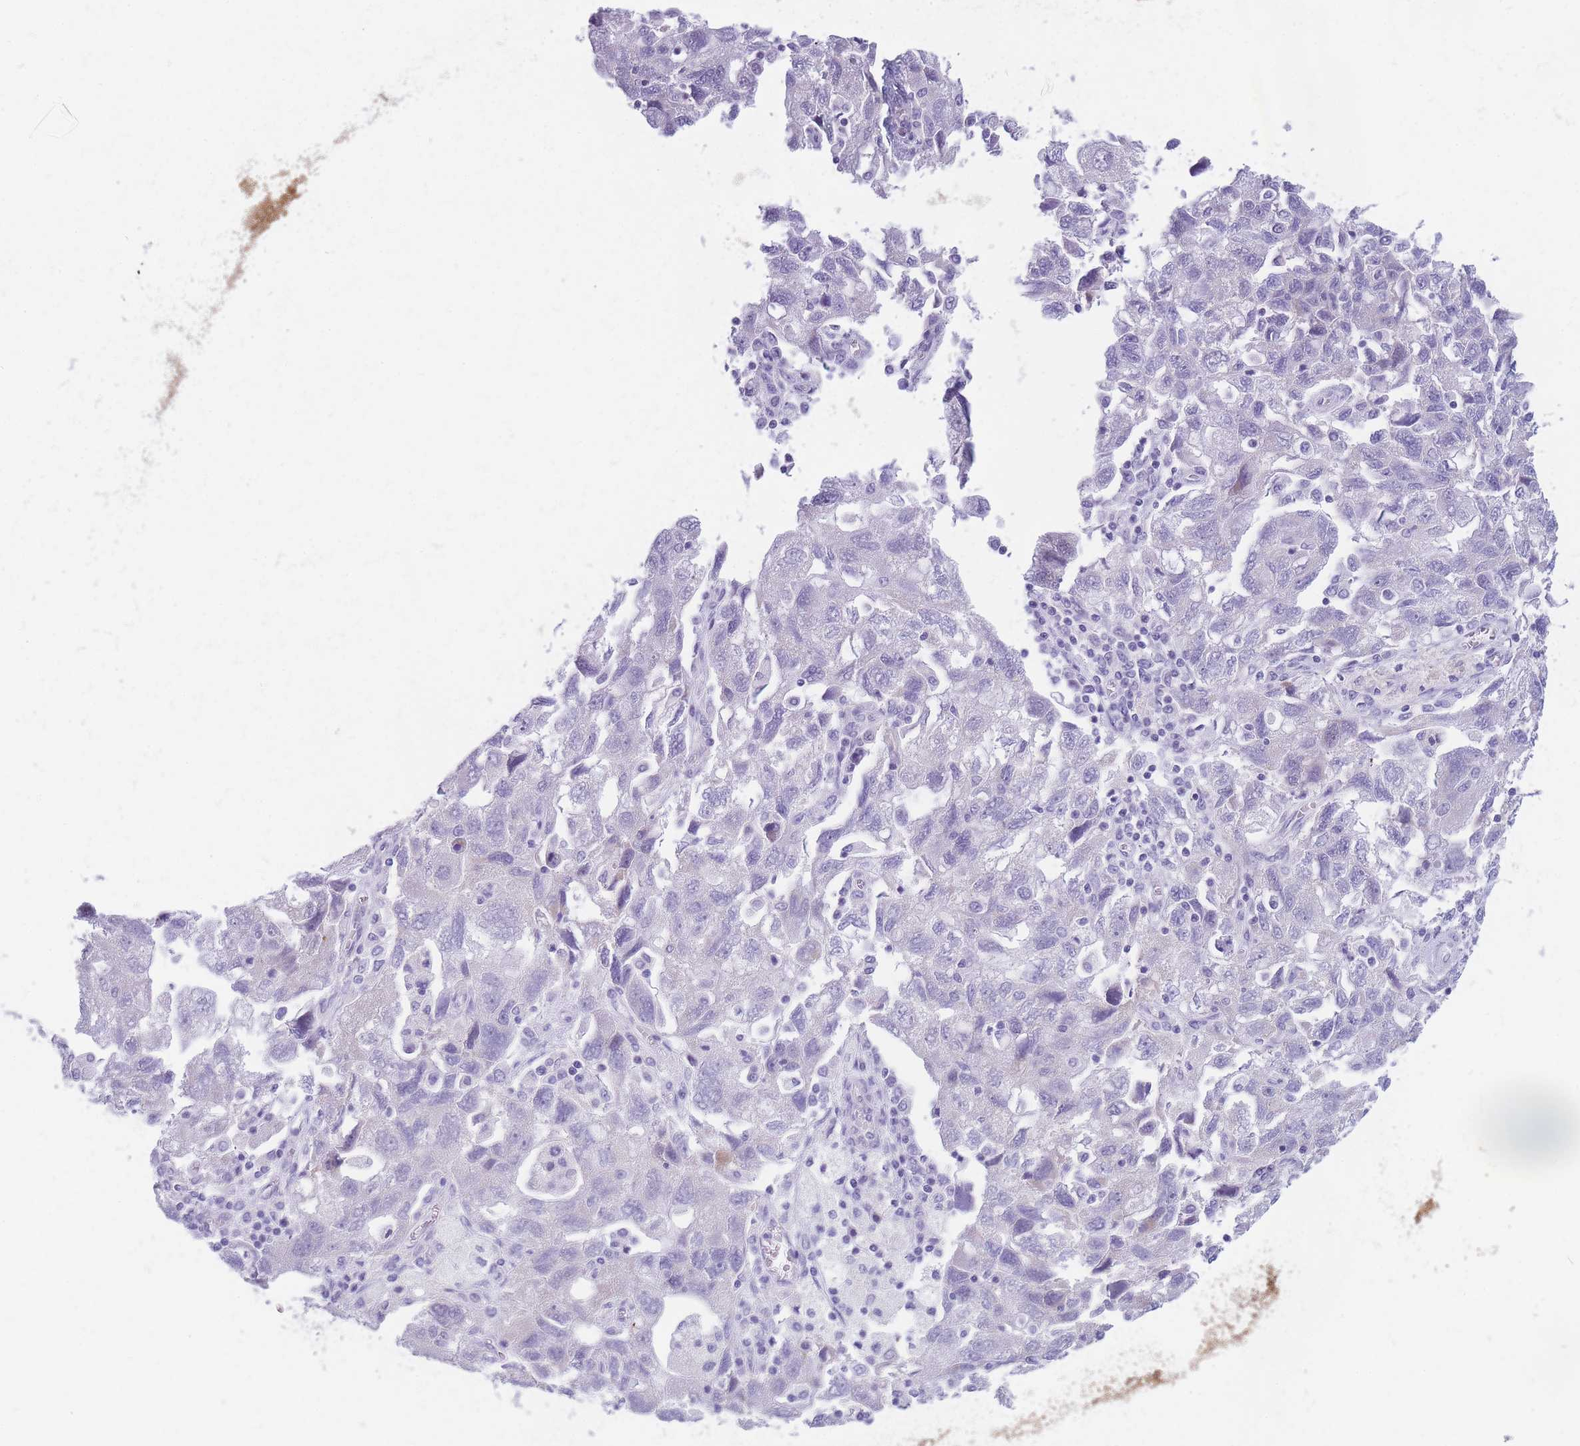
{"staining": {"intensity": "negative", "quantity": "none", "location": "none"}, "tissue": "ovarian cancer", "cell_type": "Tumor cells", "image_type": "cancer", "snomed": [{"axis": "morphology", "description": "Carcinoma, NOS"}, {"axis": "morphology", "description": "Cystadenocarcinoma, serous, NOS"}, {"axis": "topography", "description": "Ovary"}], "caption": "IHC image of neoplastic tissue: human ovarian cancer (carcinoma) stained with DAB (3,3'-diaminobenzidine) demonstrates no significant protein staining in tumor cells. (DAB (3,3'-diaminobenzidine) immunohistochemistry visualized using brightfield microscopy, high magnification).", "gene": "DDX49", "patient": {"sex": "female", "age": 69}}